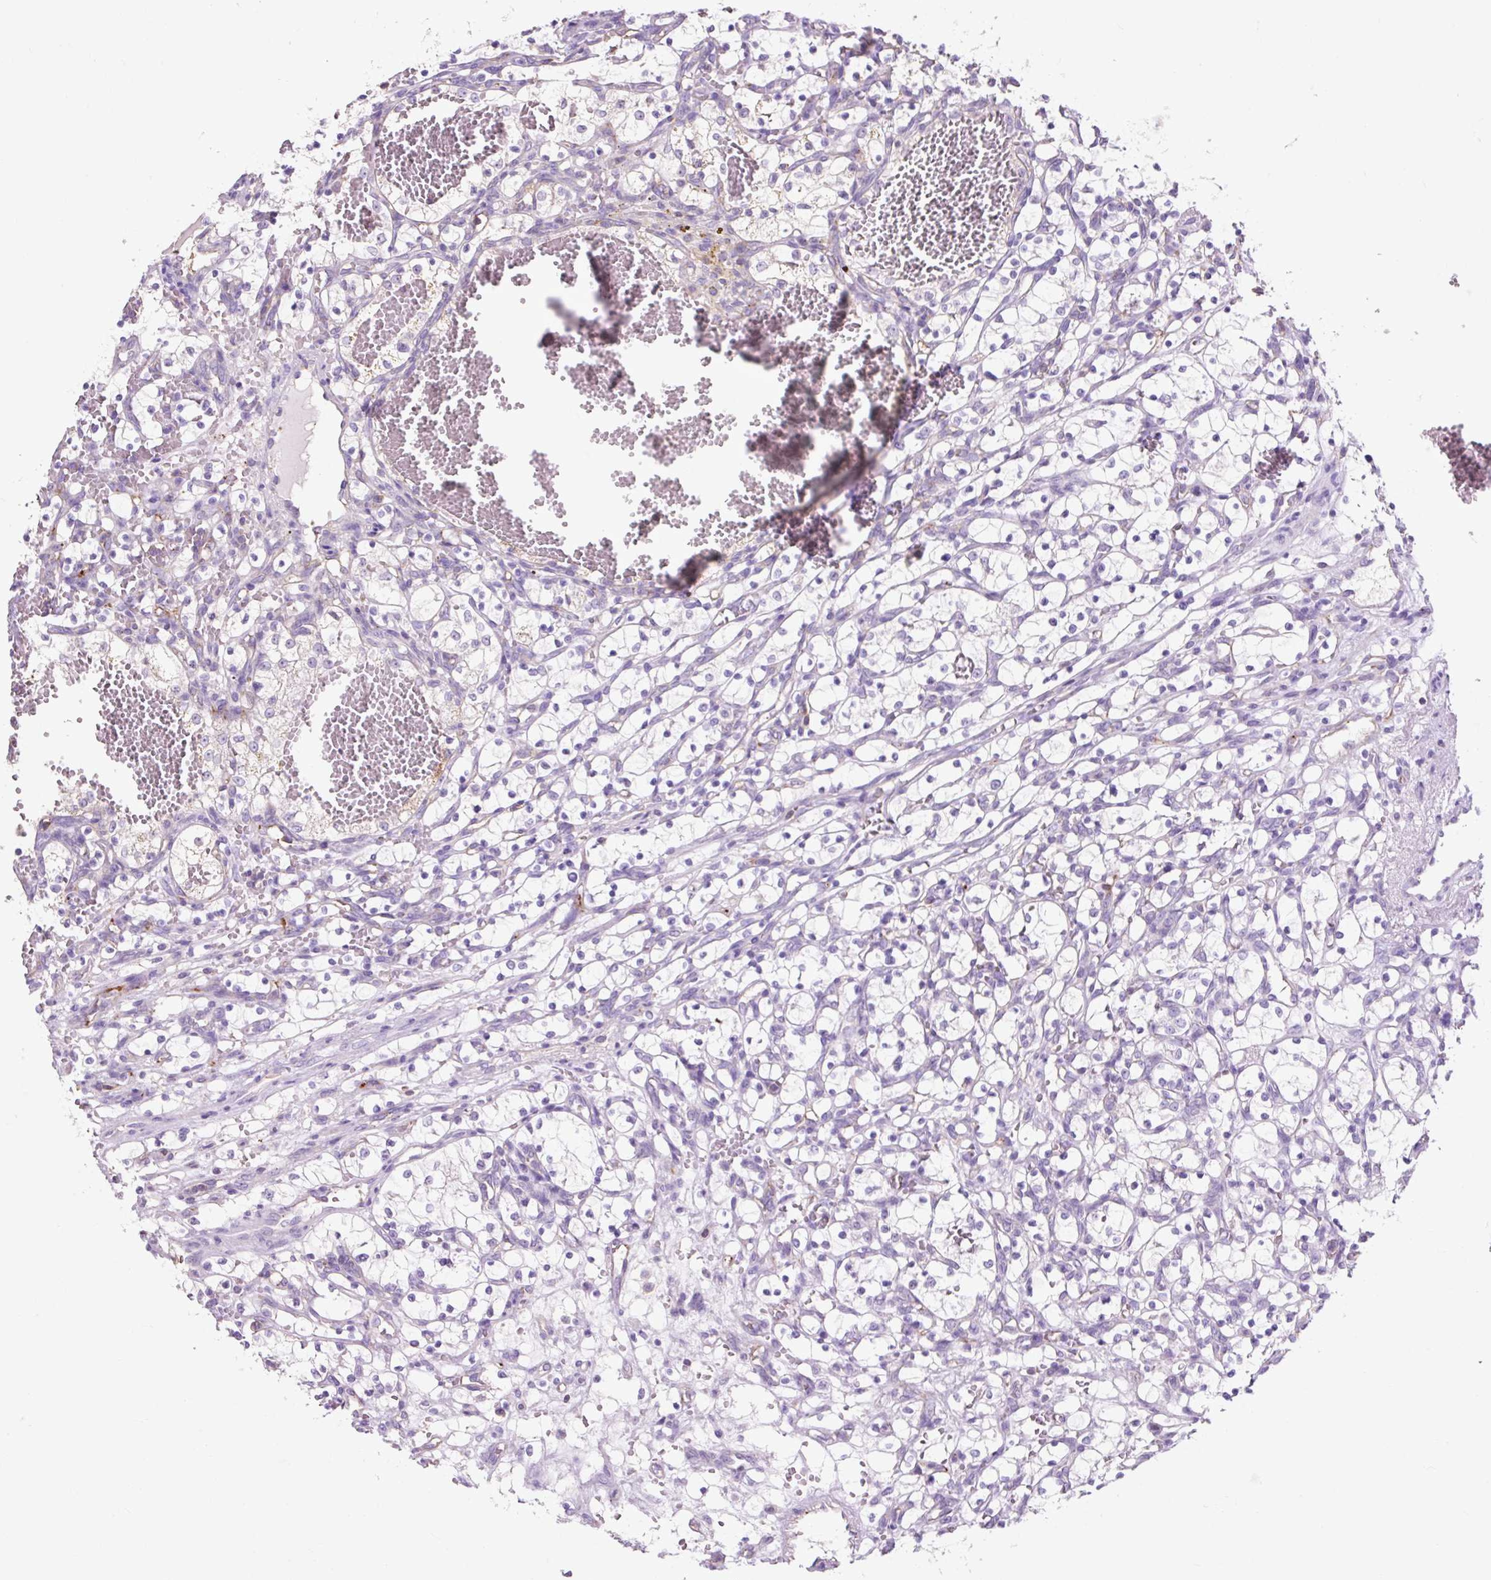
{"staining": {"intensity": "negative", "quantity": "none", "location": "none"}, "tissue": "renal cancer", "cell_type": "Tumor cells", "image_type": "cancer", "snomed": [{"axis": "morphology", "description": "Adenocarcinoma, NOS"}, {"axis": "topography", "description": "Kidney"}], "caption": "Tumor cells show no significant expression in renal adenocarcinoma.", "gene": "OR10A7", "patient": {"sex": "female", "age": 69}}